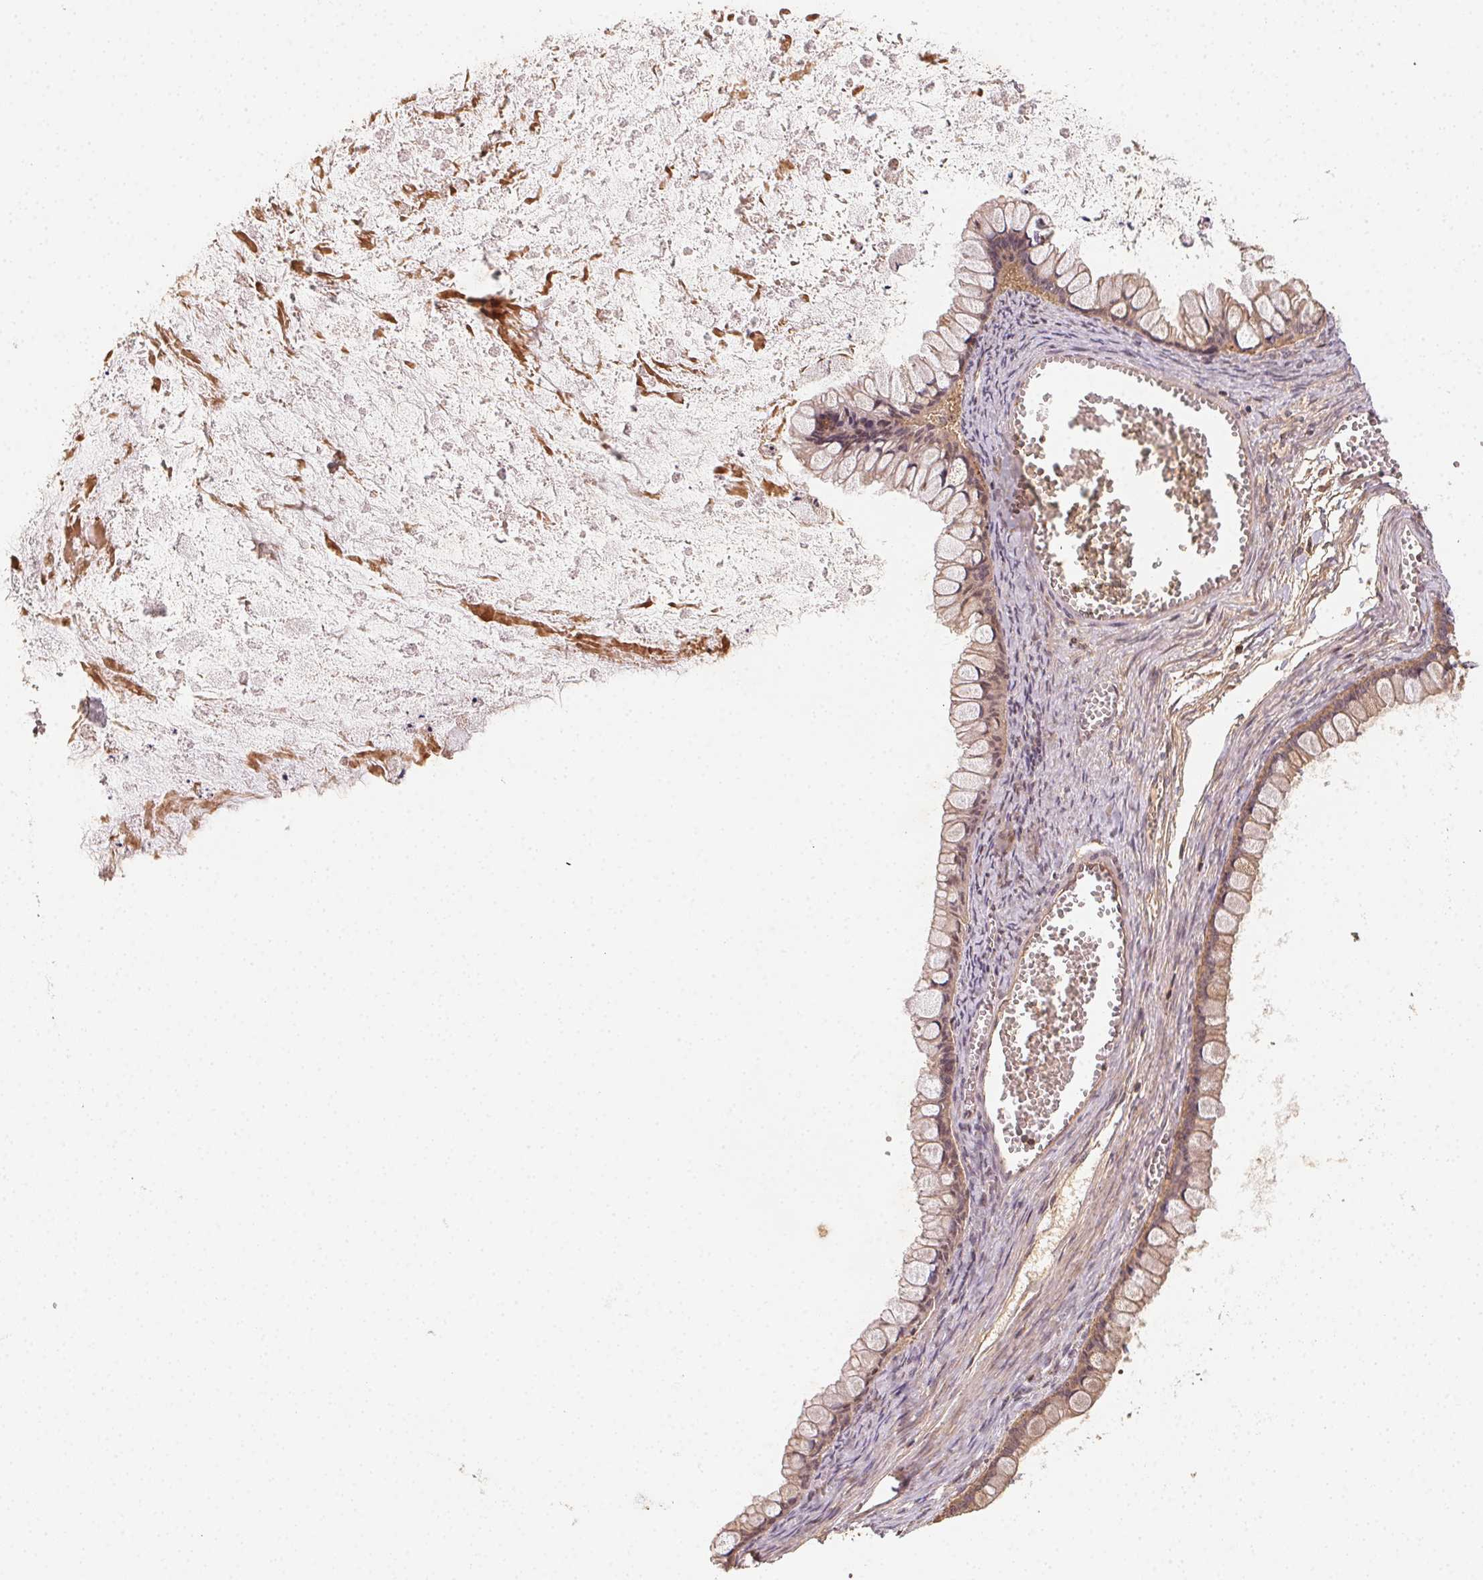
{"staining": {"intensity": "weak", "quantity": ">75%", "location": "cytoplasmic/membranous"}, "tissue": "ovarian cancer", "cell_type": "Tumor cells", "image_type": "cancer", "snomed": [{"axis": "morphology", "description": "Cystadenocarcinoma, mucinous, NOS"}, {"axis": "topography", "description": "Ovary"}], "caption": "Ovarian mucinous cystadenocarcinoma stained with DAB immunohistochemistry displays low levels of weak cytoplasmic/membranous positivity in about >75% of tumor cells.", "gene": "RALA", "patient": {"sex": "female", "age": 67}}